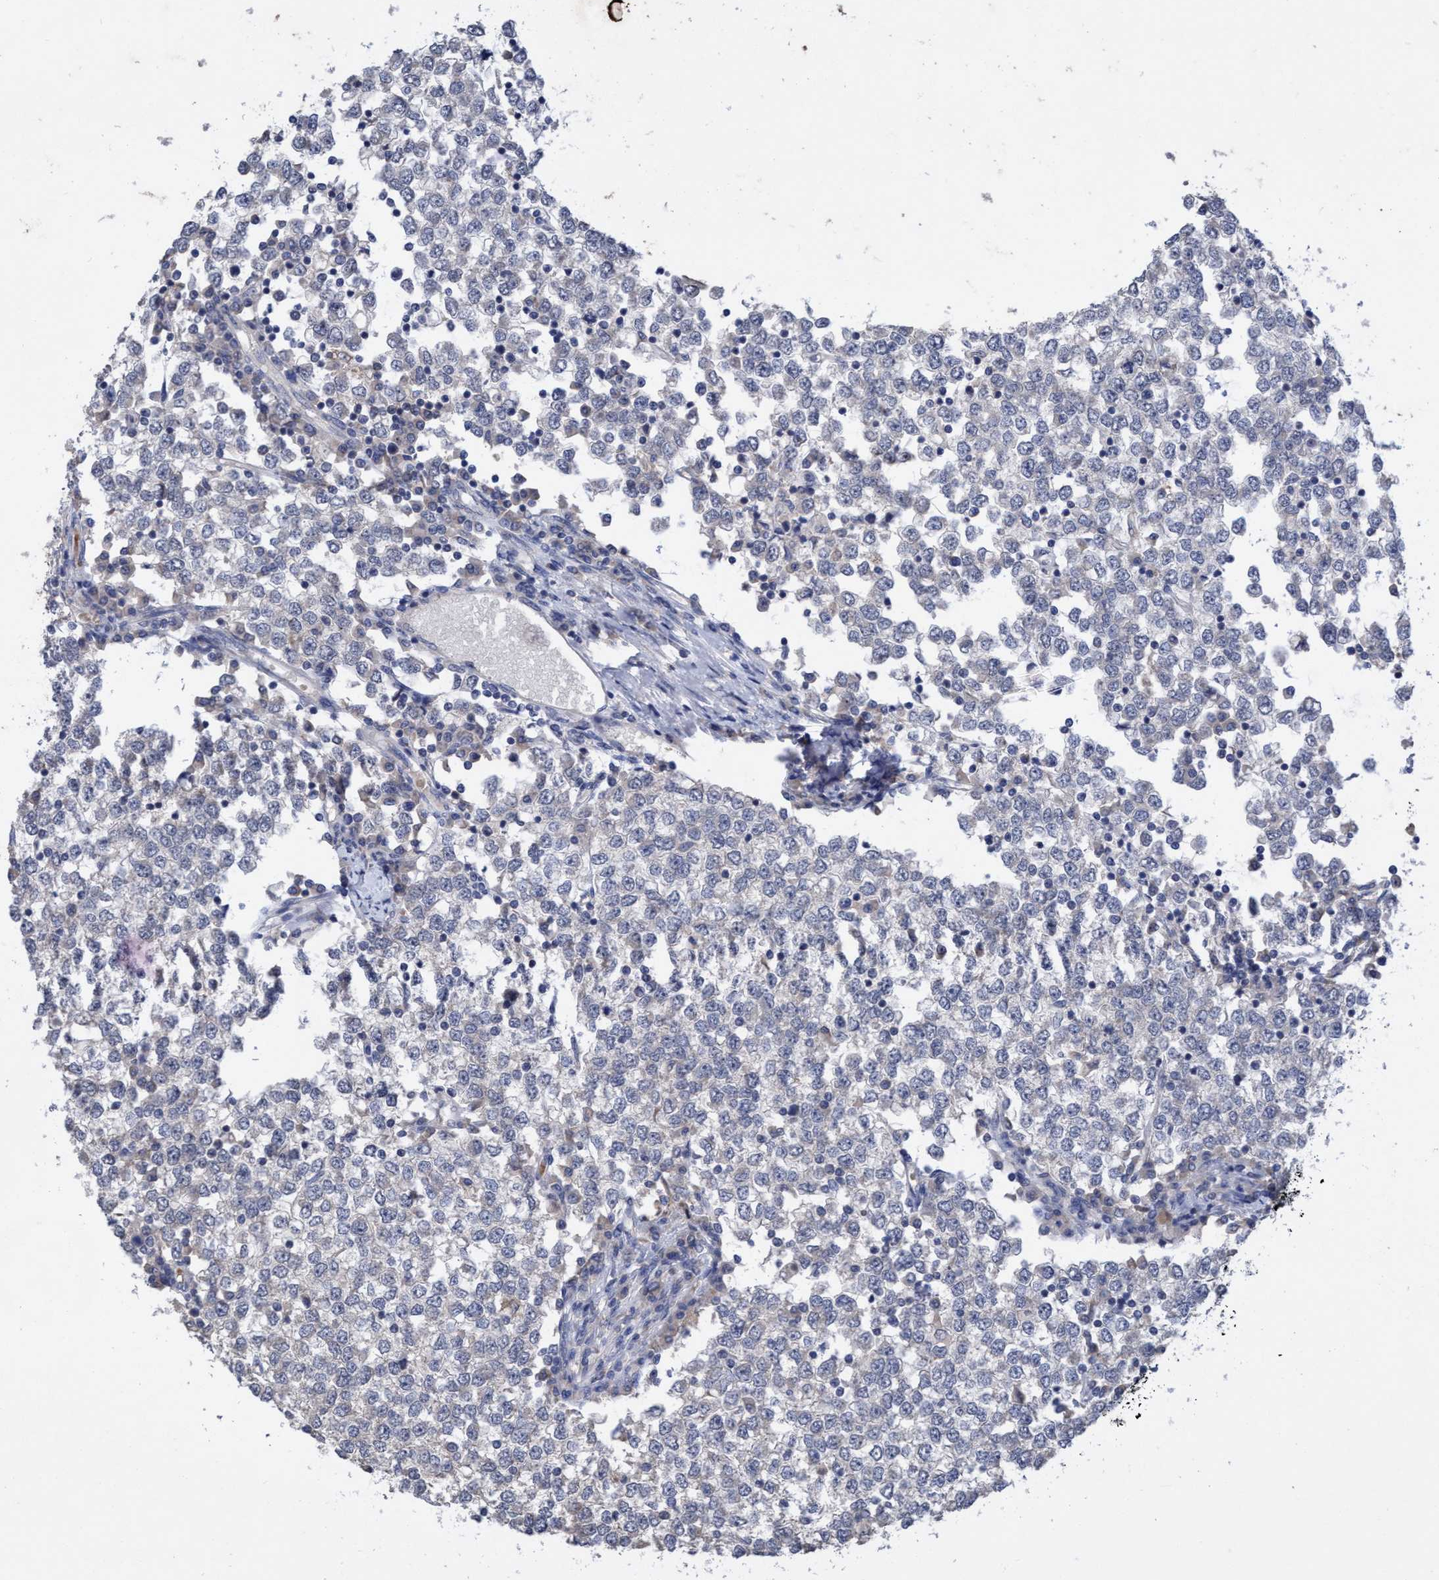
{"staining": {"intensity": "negative", "quantity": "none", "location": "none"}, "tissue": "testis cancer", "cell_type": "Tumor cells", "image_type": "cancer", "snomed": [{"axis": "morphology", "description": "Seminoma, NOS"}, {"axis": "topography", "description": "Testis"}], "caption": "Immunohistochemistry (IHC) of testis seminoma demonstrates no staining in tumor cells. (DAB IHC, high magnification).", "gene": "SEMA4D", "patient": {"sex": "male", "age": 65}}